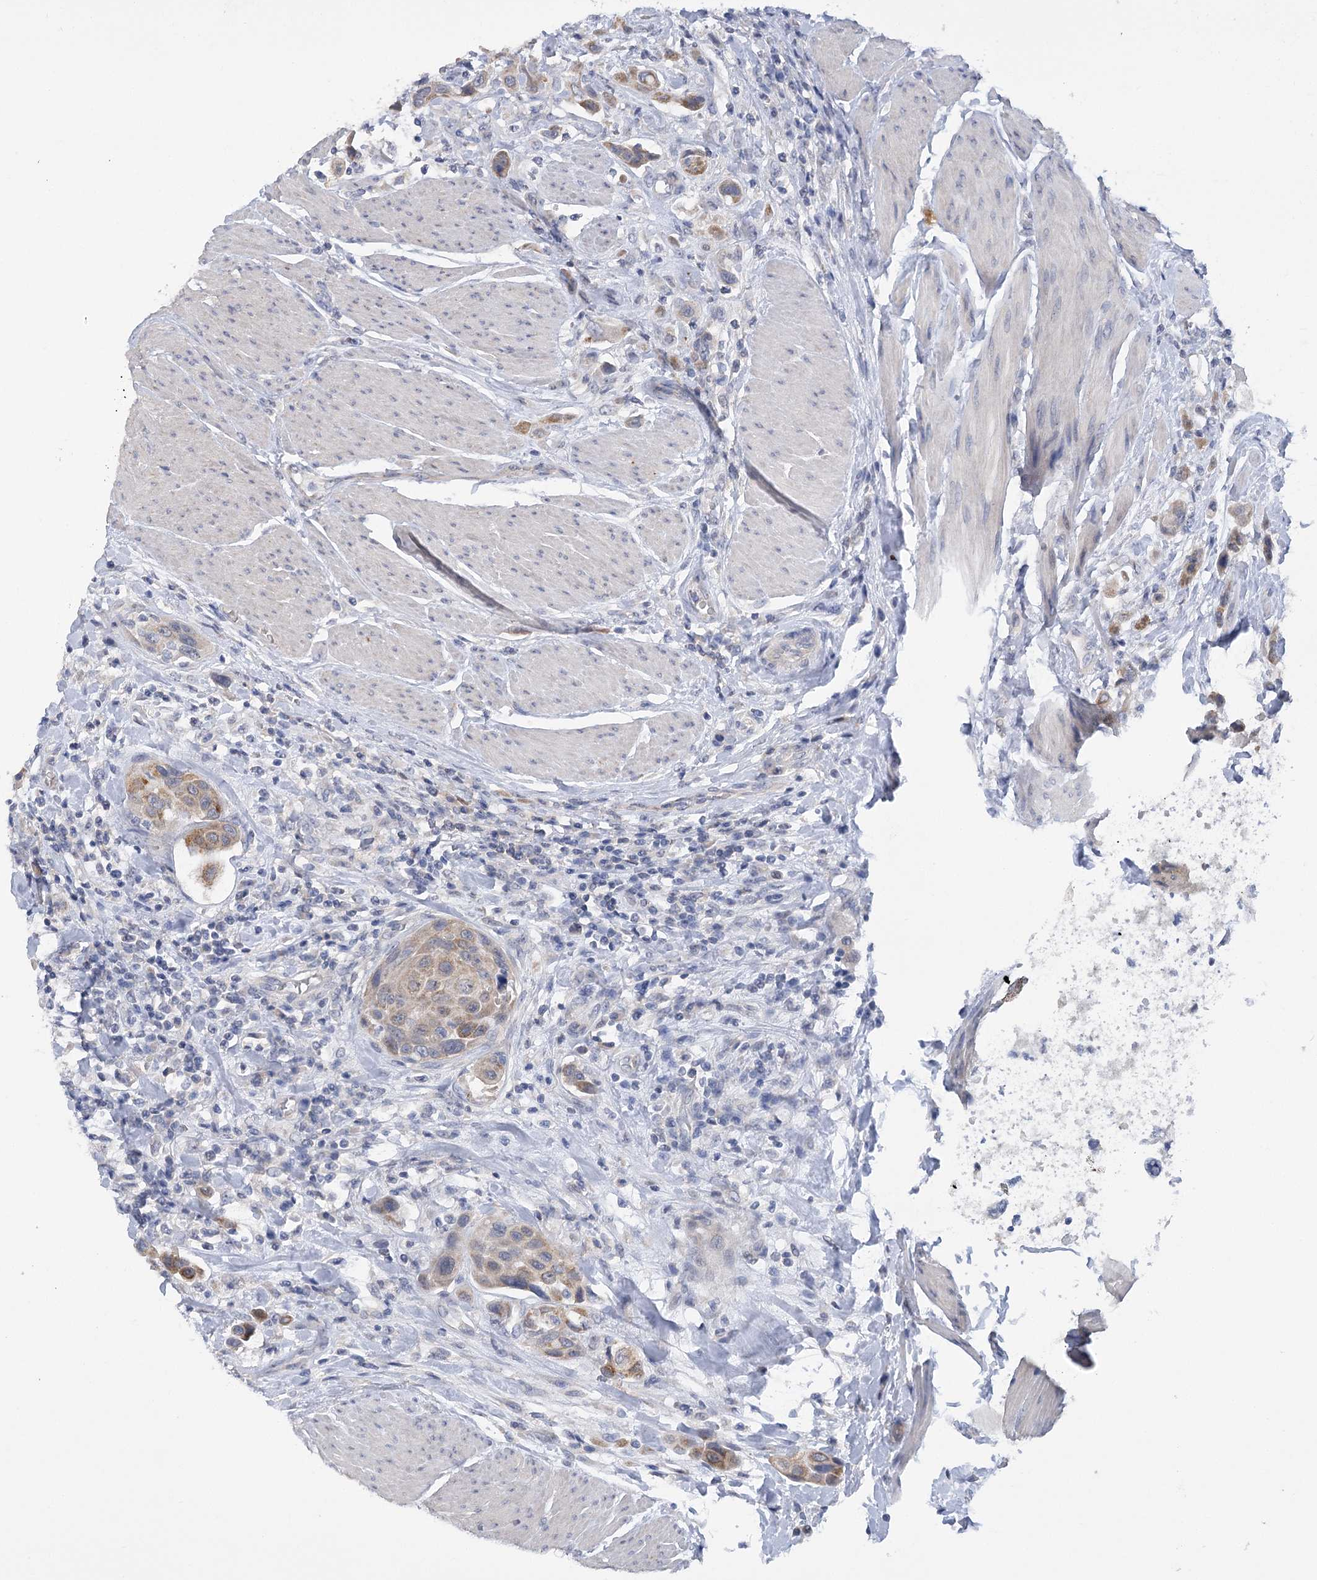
{"staining": {"intensity": "moderate", "quantity": ">75%", "location": "cytoplasmic/membranous"}, "tissue": "urothelial cancer", "cell_type": "Tumor cells", "image_type": "cancer", "snomed": [{"axis": "morphology", "description": "Urothelial carcinoma, High grade"}, {"axis": "topography", "description": "Urinary bladder"}], "caption": "Immunohistochemistry (DAB) staining of human urothelial cancer exhibits moderate cytoplasmic/membranous protein staining in about >75% of tumor cells.", "gene": "DCUN1D1", "patient": {"sex": "male", "age": 50}}